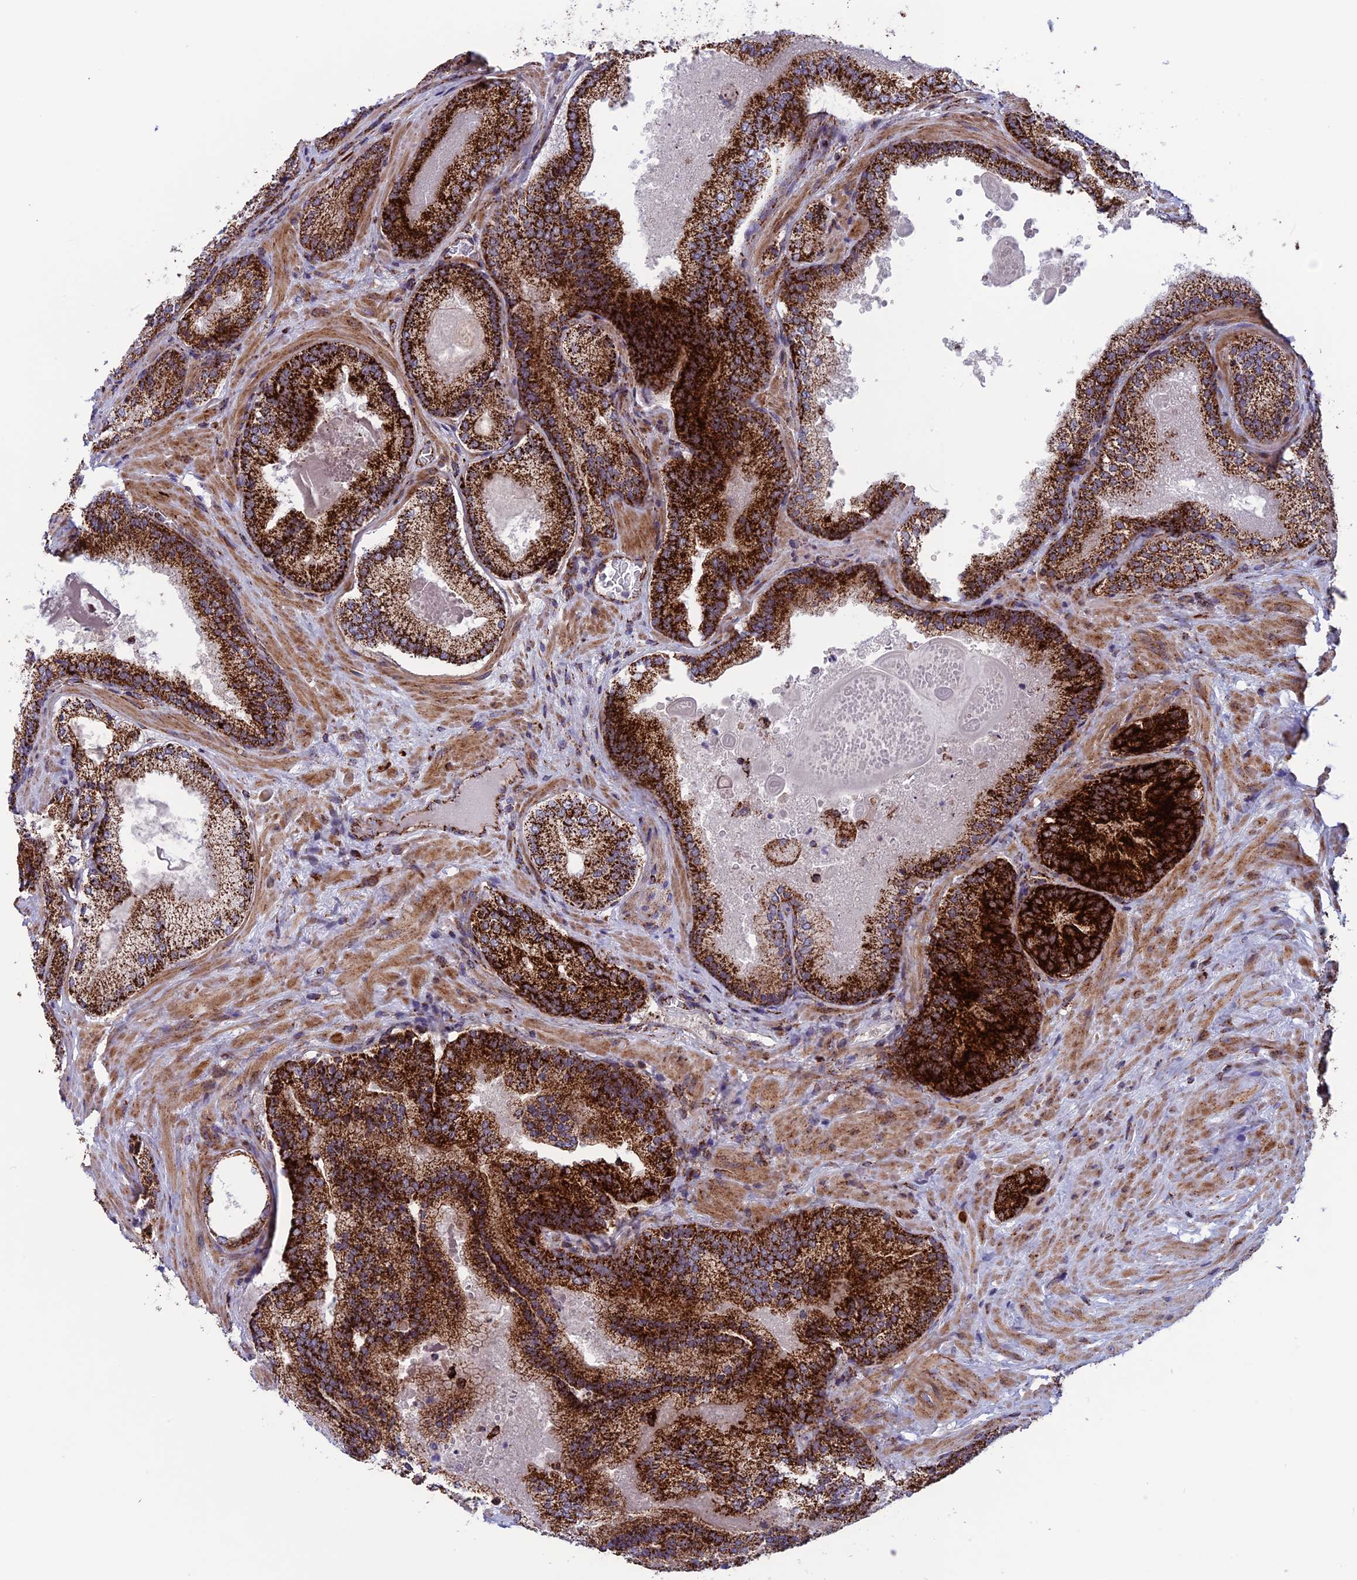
{"staining": {"intensity": "strong", "quantity": ">75%", "location": "cytoplasmic/membranous"}, "tissue": "prostate cancer", "cell_type": "Tumor cells", "image_type": "cancer", "snomed": [{"axis": "morphology", "description": "Adenocarcinoma, Low grade"}, {"axis": "topography", "description": "Prostate"}], "caption": "Prostate adenocarcinoma (low-grade) tissue reveals strong cytoplasmic/membranous expression in about >75% of tumor cells, visualized by immunohistochemistry.", "gene": "MRPS18B", "patient": {"sex": "male", "age": 74}}